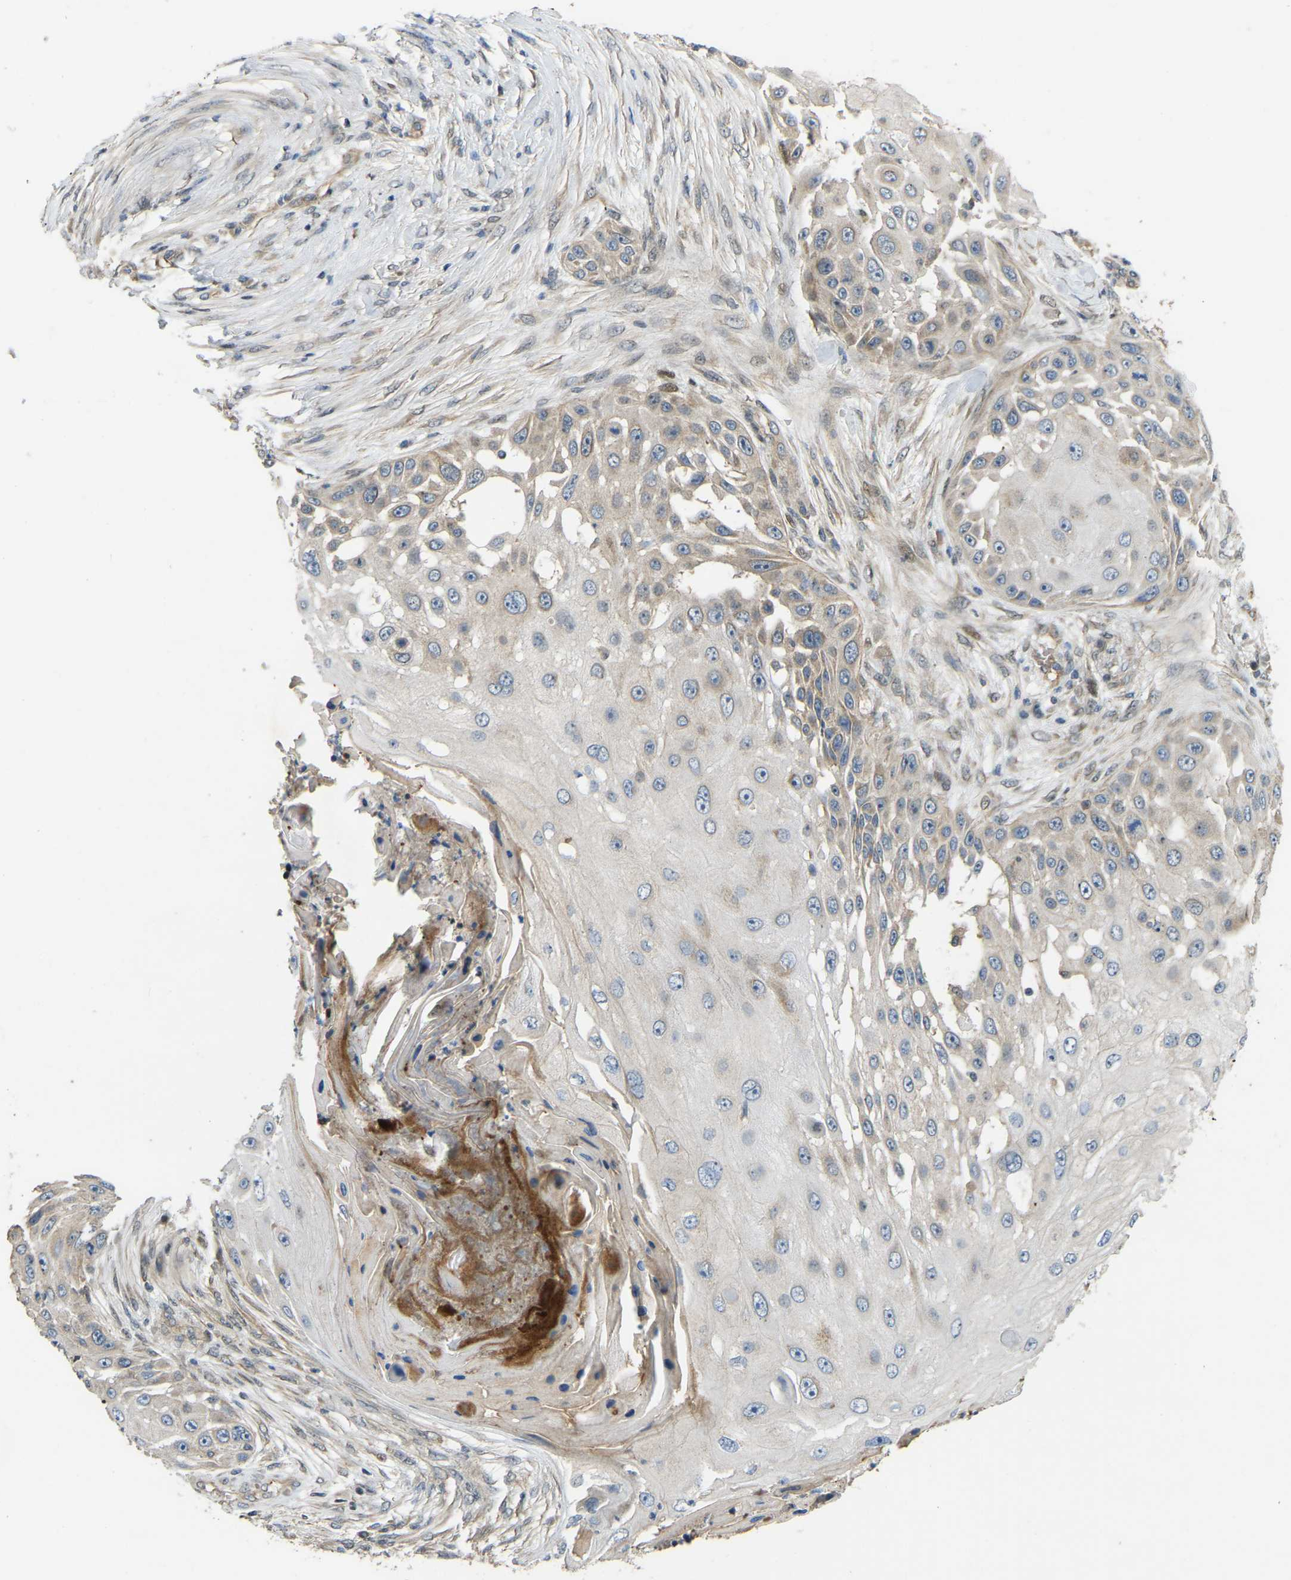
{"staining": {"intensity": "weak", "quantity": "25%-75%", "location": "cytoplasmic/membranous"}, "tissue": "skin cancer", "cell_type": "Tumor cells", "image_type": "cancer", "snomed": [{"axis": "morphology", "description": "Squamous cell carcinoma, NOS"}, {"axis": "topography", "description": "Skin"}], "caption": "Immunohistochemical staining of skin squamous cell carcinoma exhibits low levels of weak cytoplasmic/membranous protein staining in about 25%-75% of tumor cells. (Brightfield microscopy of DAB IHC at high magnification).", "gene": "C21orf91", "patient": {"sex": "female", "age": 44}}